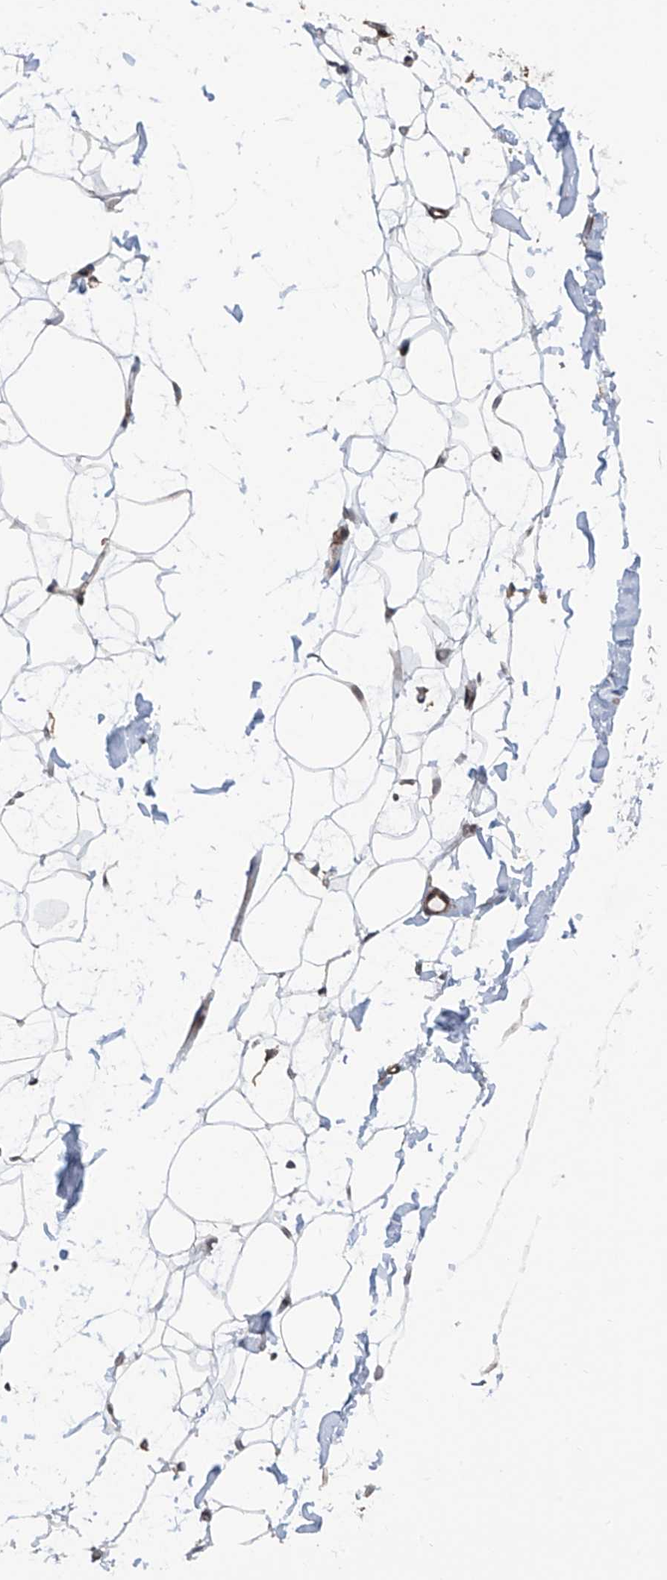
{"staining": {"intensity": "moderate", "quantity": ">75%", "location": "nuclear"}, "tissue": "adipose tissue", "cell_type": "Adipocytes", "image_type": "normal", "snomed": [{"axis": "morphology", "description": "Normal tissue, NOS"}, {"axis": "topography", "description": "Breast"}], "caption": "IHC of unremarkable human adipose tissue shows medium levels of moderate nuclear staining in about >75% of adipocytes. The protein is shown in brown color, while the nuclei are stained blue.", "gene": "SDE2", "patient": {"sex": "female", "age": 23}}